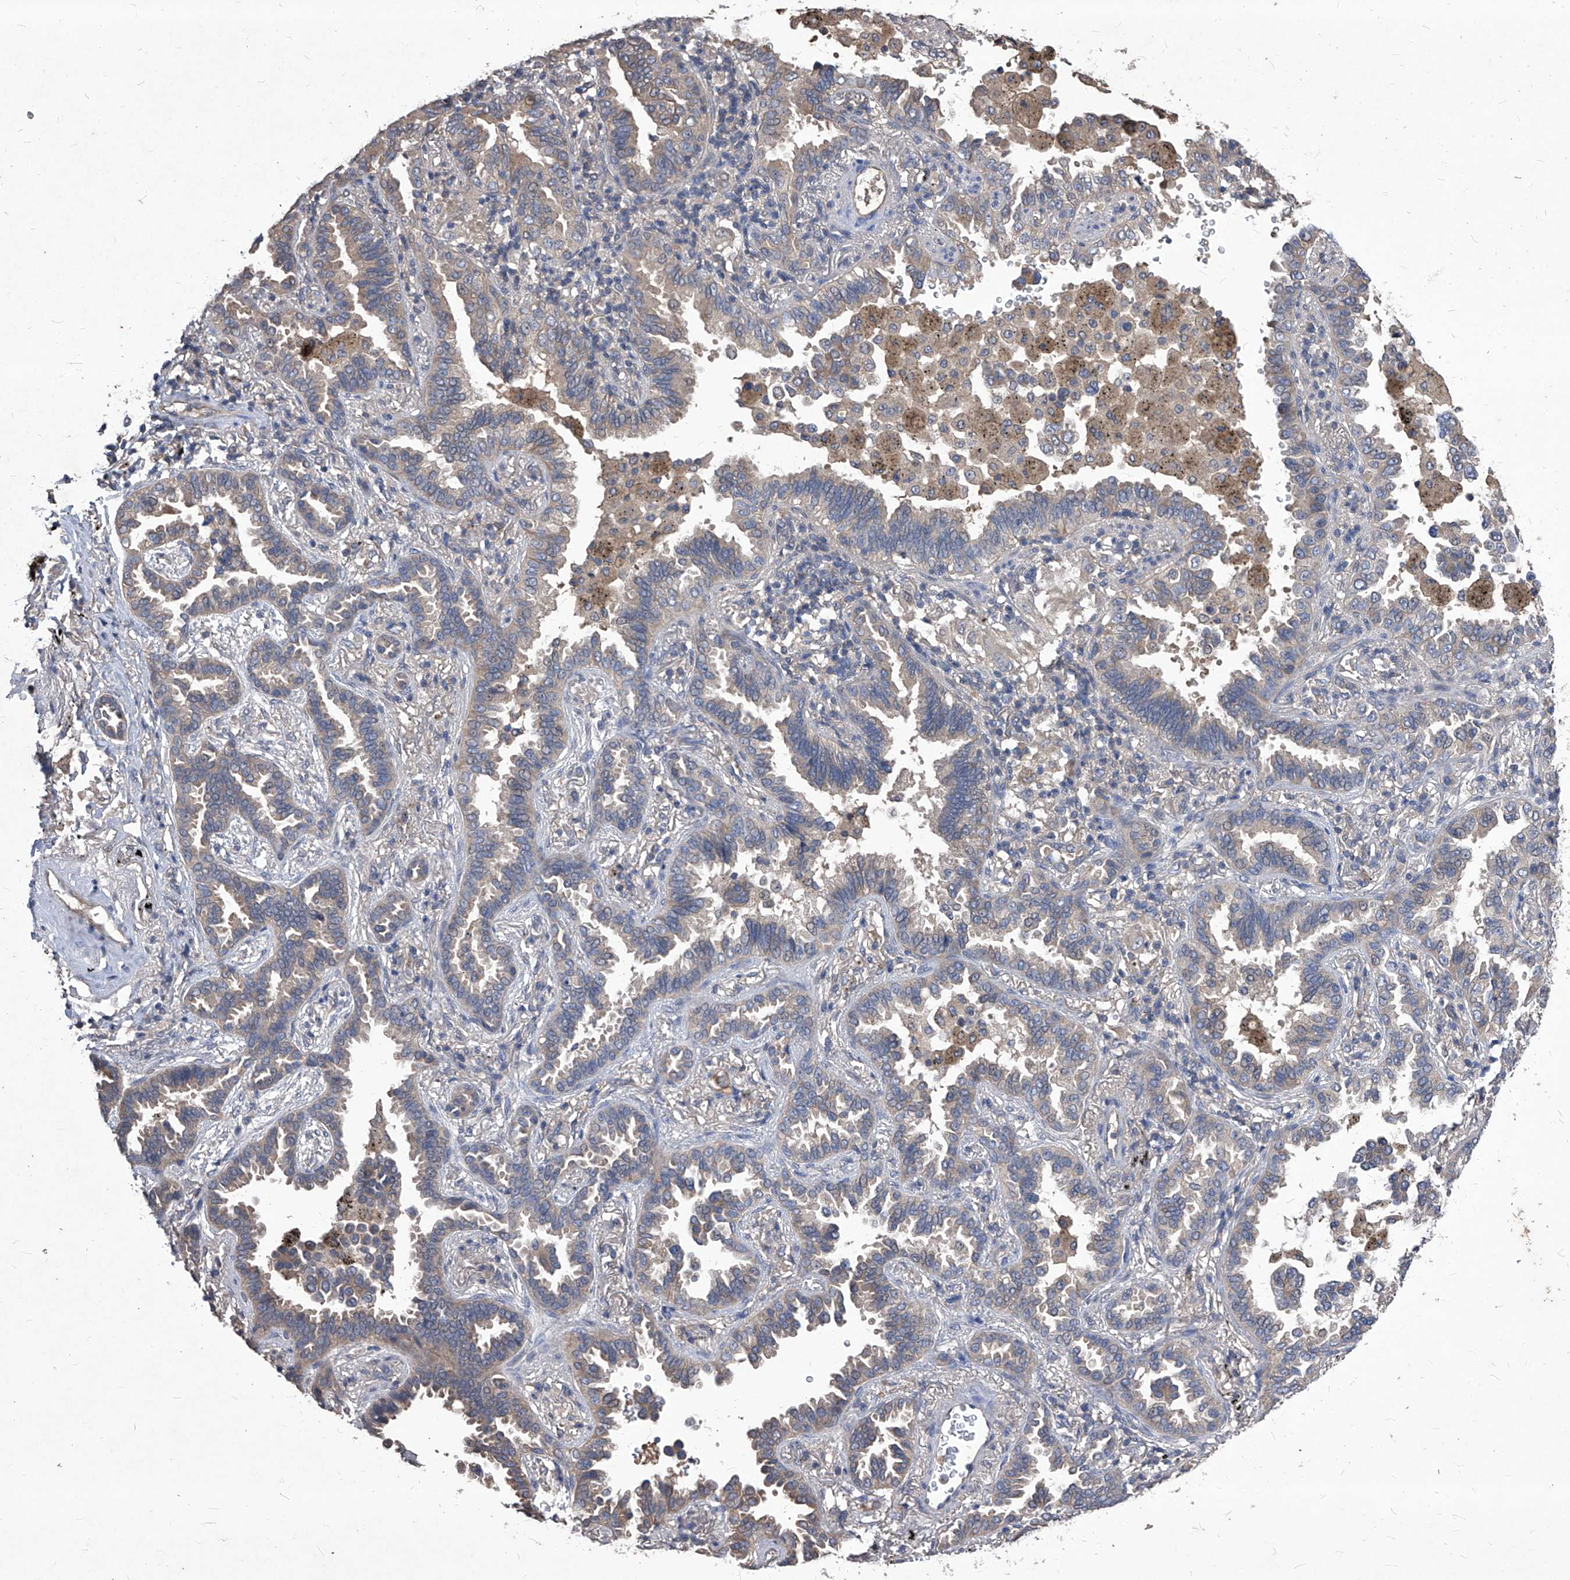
{"staining": {"intensity": "weak", "quantity": ">75%", "location": "cytoplasmic/membranous"}, "tissue": "lung cancer", "cell_type": "Tumor cells", "image_type": "cancer", "snomed": [{"axis": "morphology", "description": "Normal tissue, NOS"}, {"axis": "morphology", "description": "Adenocarcinoma, NOS"}, {"axis": "topography", "description": "Lung"}], "caption": "IHC histopathology image of neoplastic tissue: lung cancer stained using immunohistochemistry reveals low levels of weak protein expression localized specifically in the cytoplasmic/membranous of tumor cells, appearing as a cytoplasmic/membranous brown color.", "gene": "SYNGR1", "patient": {"sex": "male", "age": 59}}